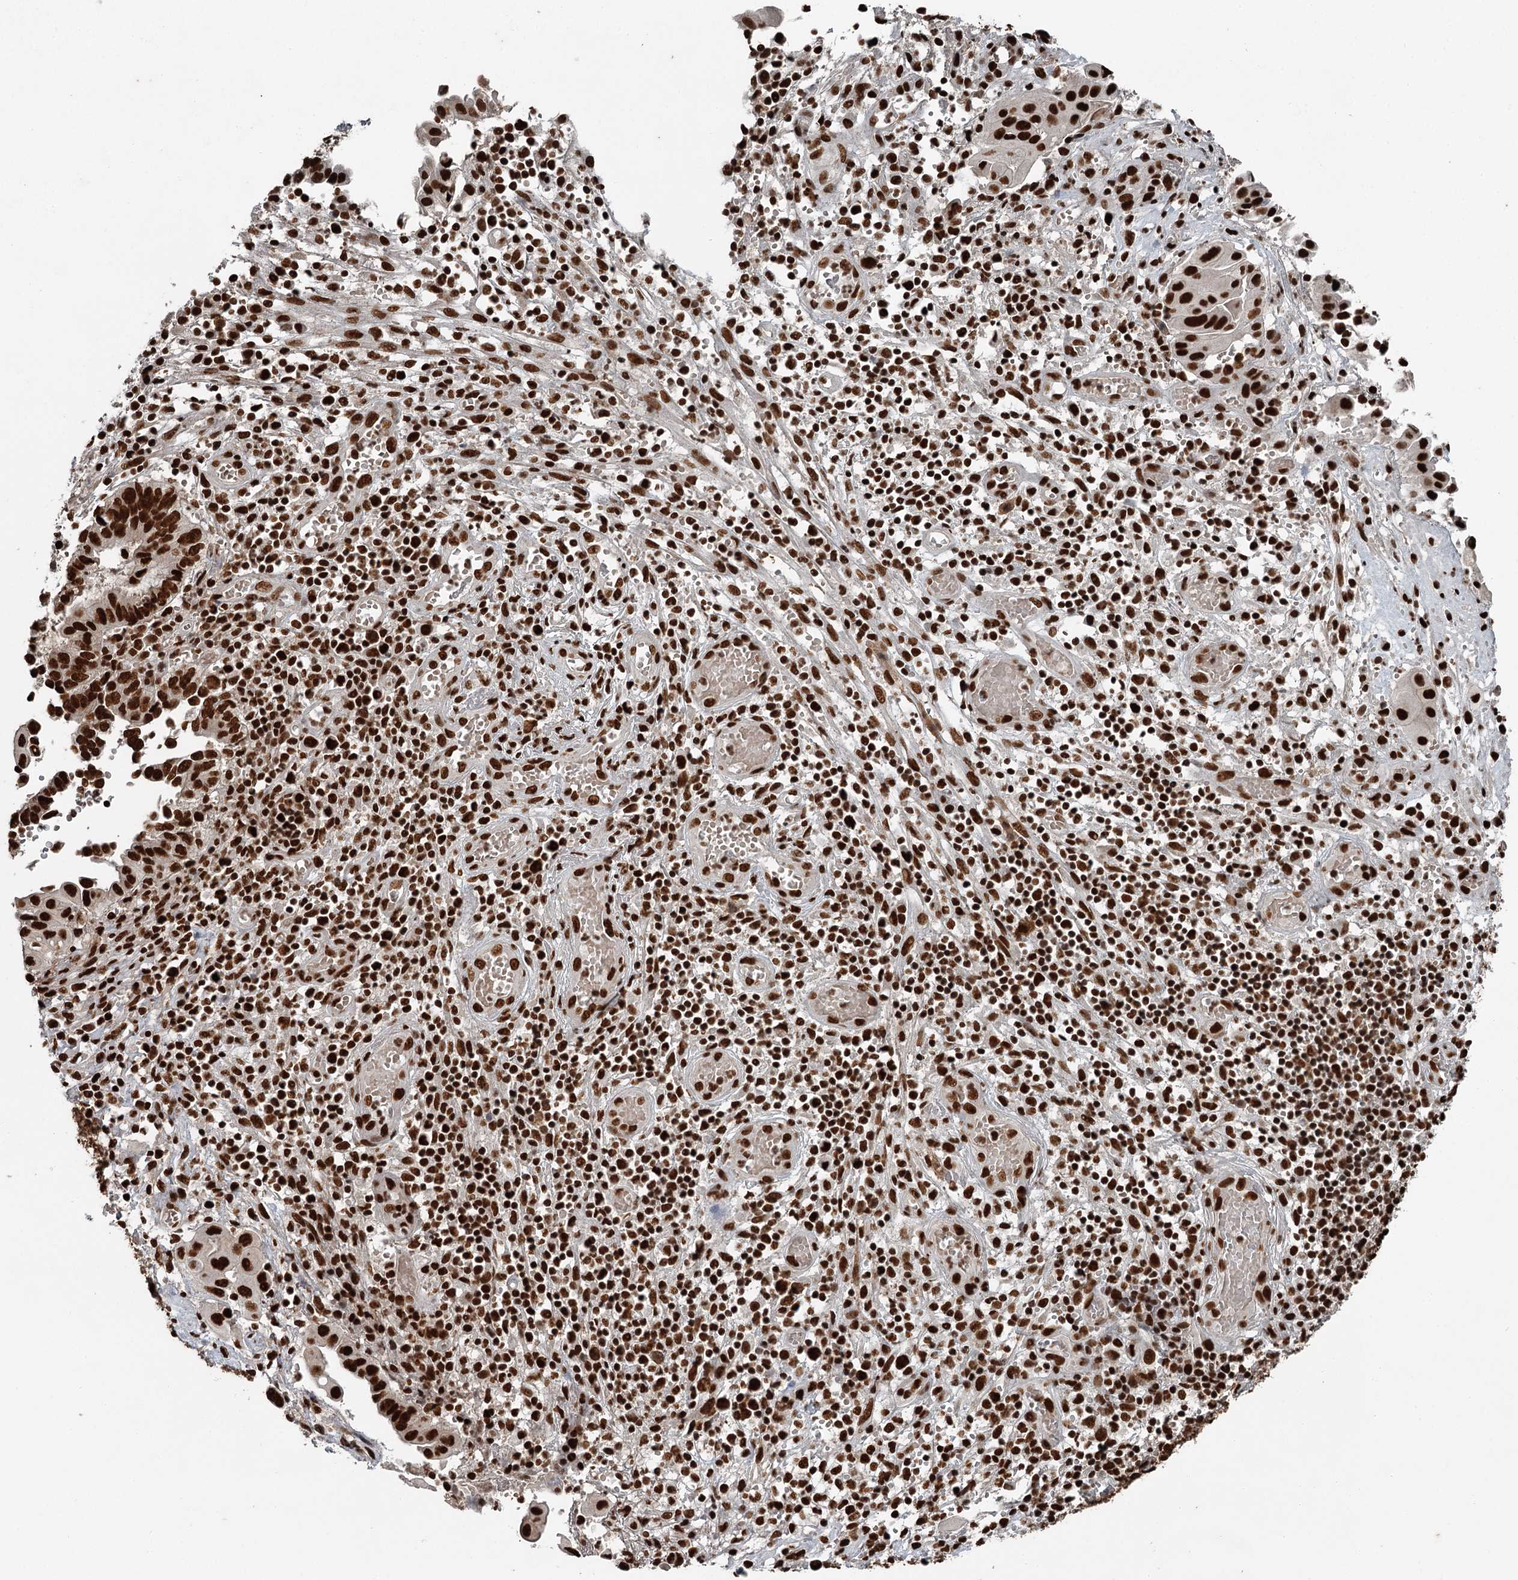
{"staining": {"intensity": "strong", "quantity": ">75%", "location": "nuclear"}, "tissue": "endometrial cancer", "cell_type": "Tumor cells", "image_type": "cancer", "snomed": [{"axis": "morphology", "description": "Adenocarcinoma, NOS"}, {"axis": "topography", "description": "Uterus"}, {"axis": "topography", "description": "Endometrium"}], "caption": "Protein expression analysis of human endometrial cancer (adenocarcinoma) reveals strong nuclear positivity in approximately >75% of tumor cells.", "gene": "RBBP7", "patient": {"sex": "female", "age": 70}}